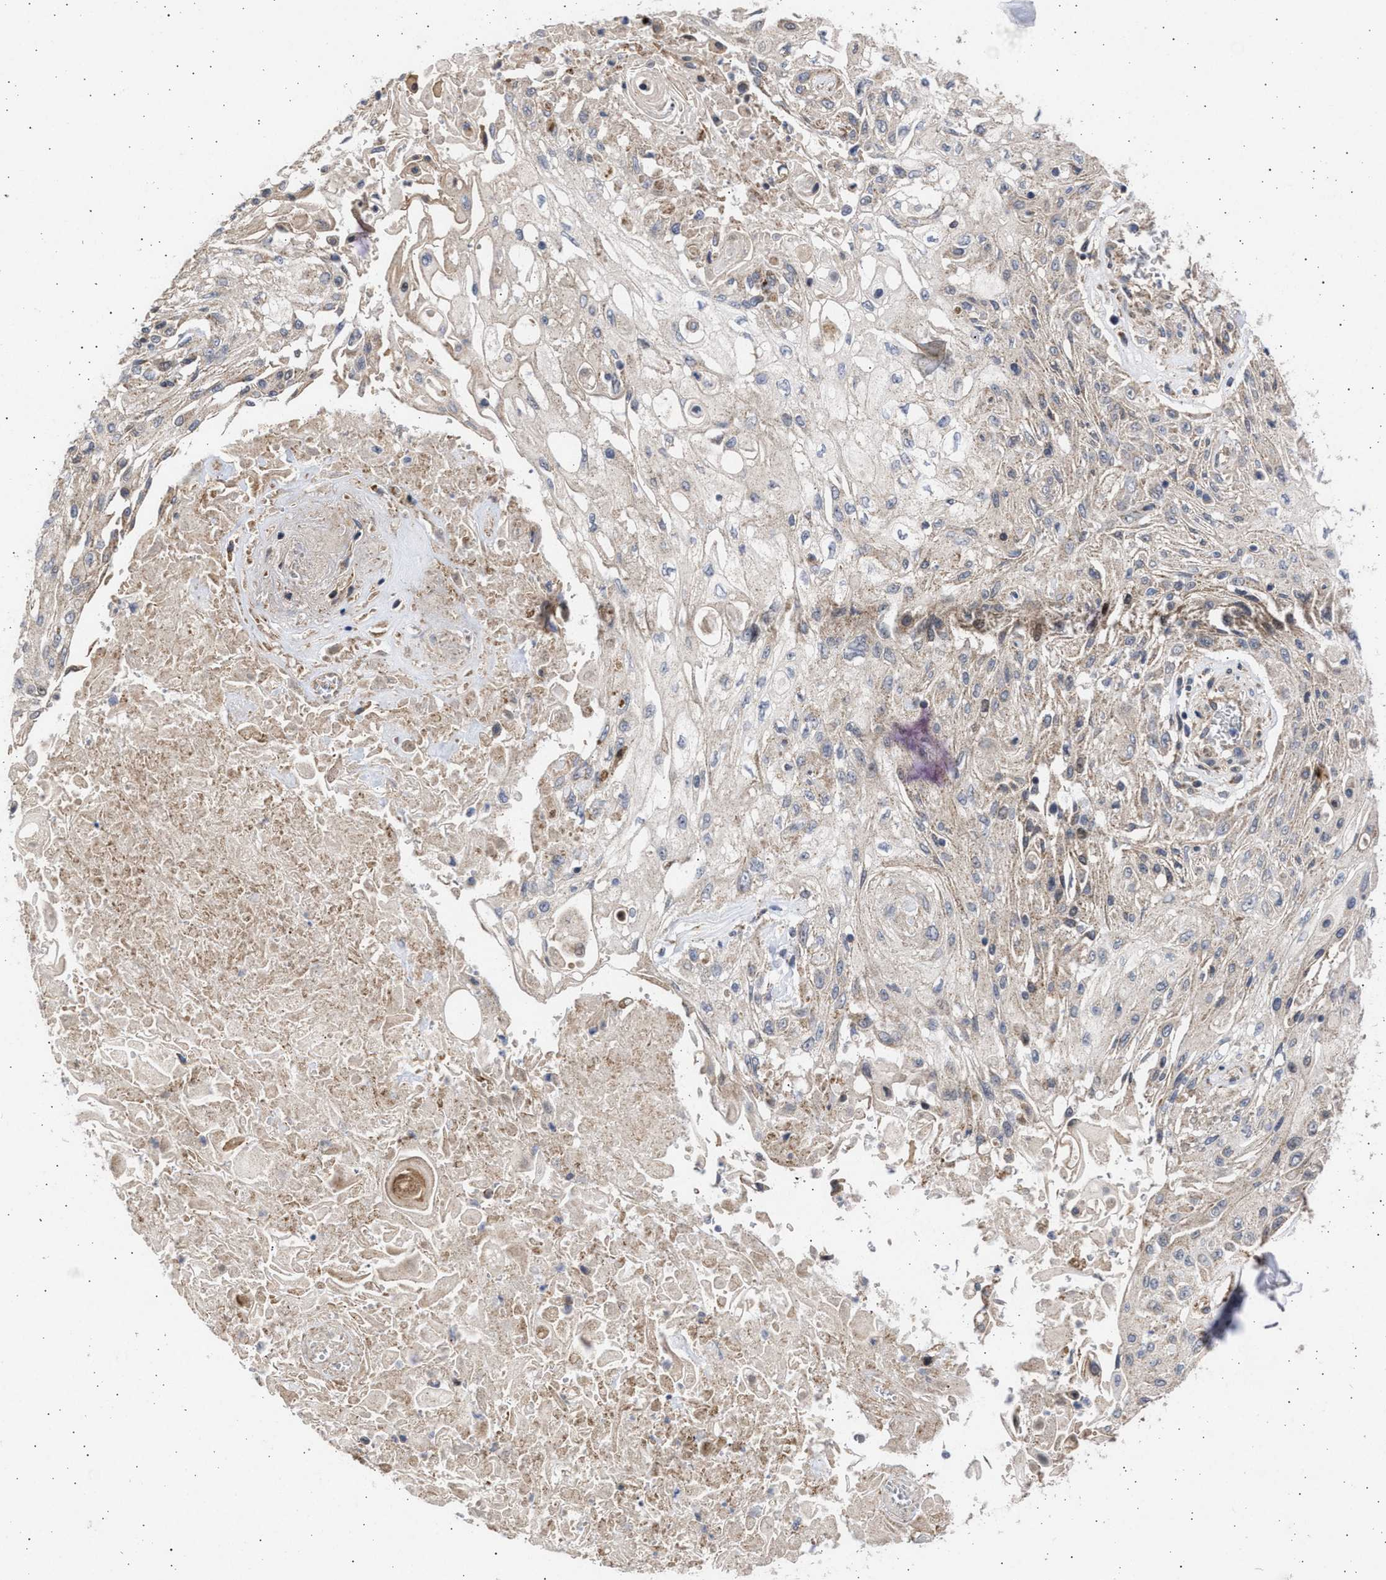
{"staining": {"intensity": "moderate", "quantity": ">75%", "location": "cytoplasmic/membranous"}, "tissue": "skin cancer", "cell_type": "Tumor cells", "image_type": "cancer", "snomed": [{"axis": "morphology", "description": "Squamous cell carcinoma, NOS"}, {"axis": "topography", "description": "Skin"}], "caption": "Approximately >75% of tumor cells in human skin cancer display moderate cytoplasmic/membranous protein expression as visualized by brown immunohistochemical staining.", "gene": "TTC19", "patient": {"sex": "male", "age": 75}}